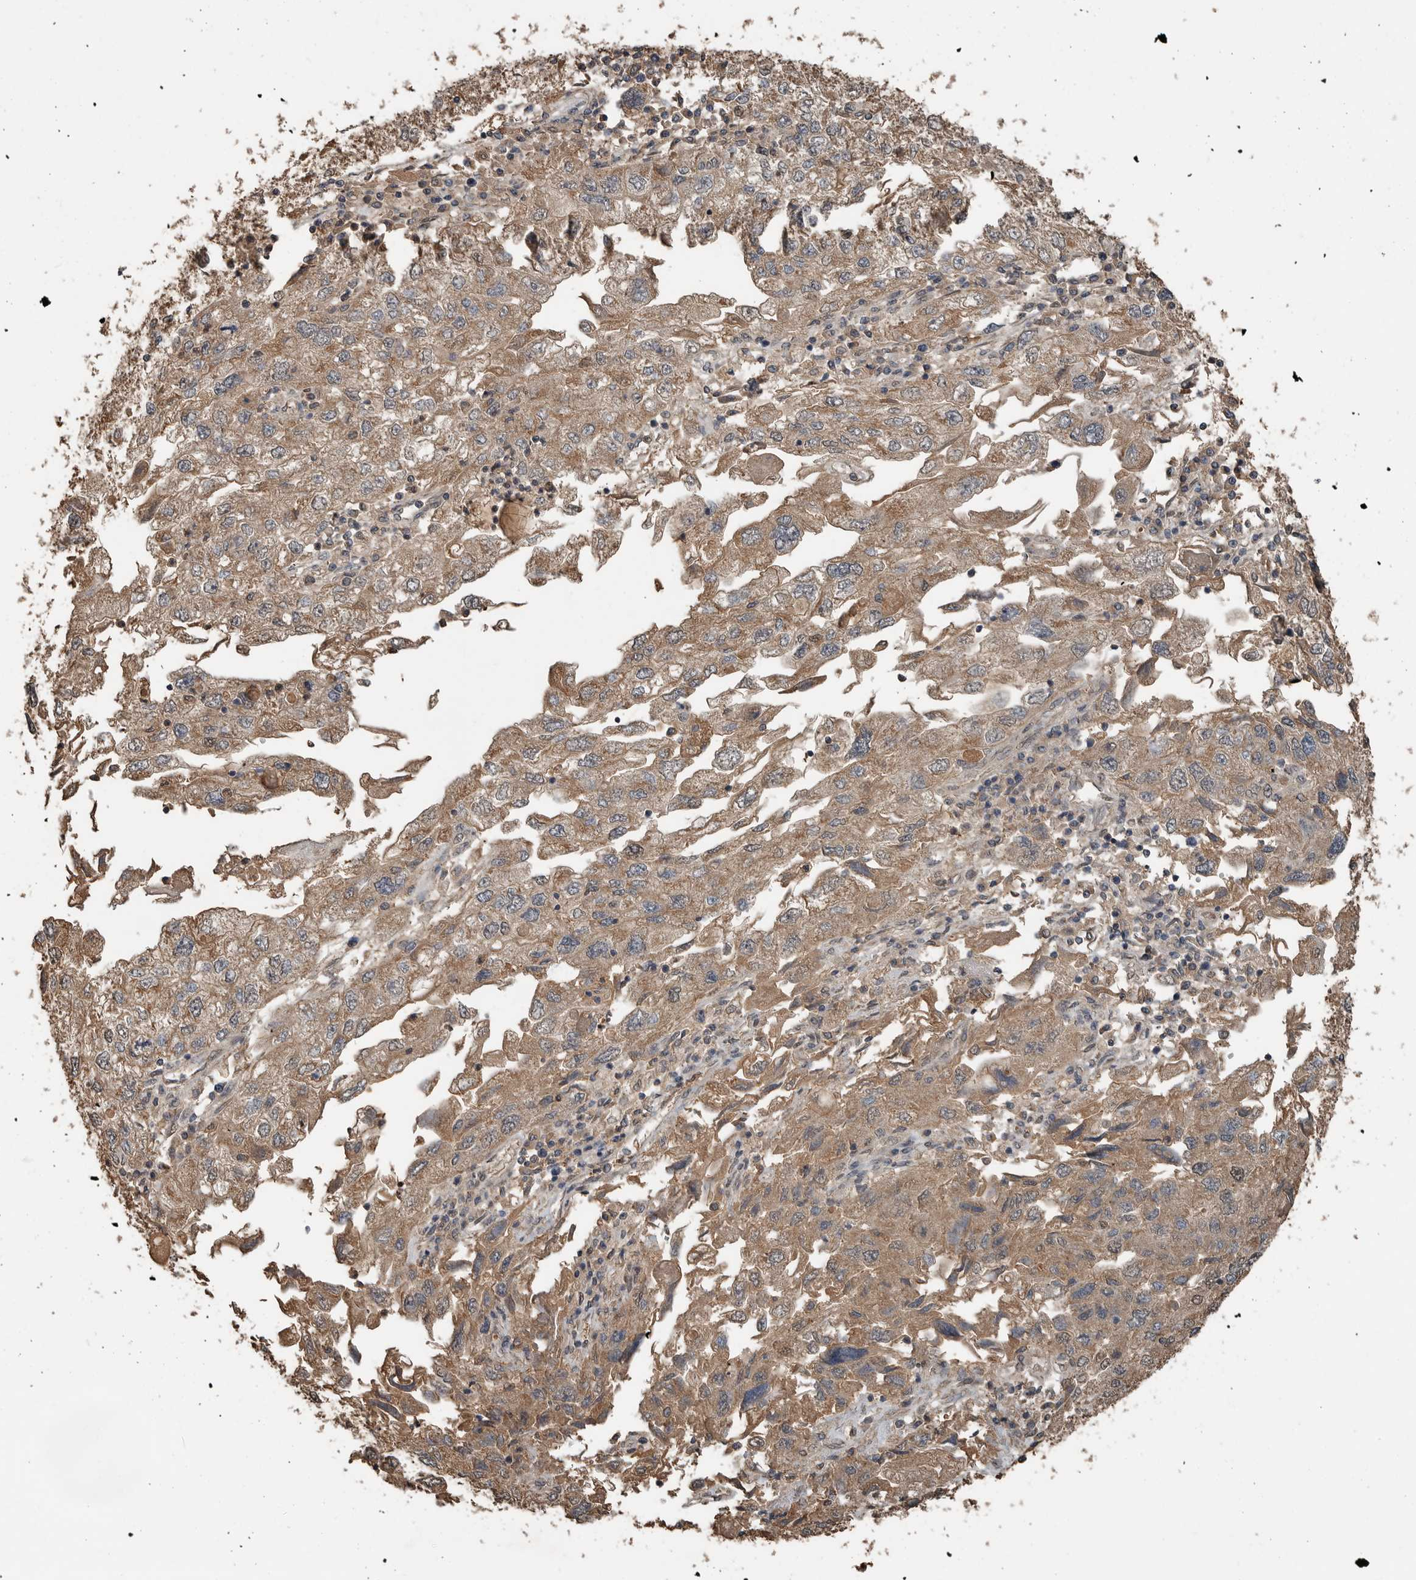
{"staining": {"intensity": "moderate", "quantity": ">75%", "location": "cytoplasmic/membranous"}, "tissue": "endometrial cancer", "cell_type": "Tumor cells", "image_type": "cancer", "snomed": [{"axis": "morphology", "description": "Adenocarcinoma, NOS"}, {"axis": "topography", "description": "Endometrium"}], "caption": "This histopathology image displays endometrial adenocarcinoma stained with IHC to label a protein in brown. The cytoplasmic/membranous of tumor cells show moderate positivity for the protein. Nuclei are counter-stained blue.", "gene": "BLZF1", "patient": {"sex": "female", "age": 49}}